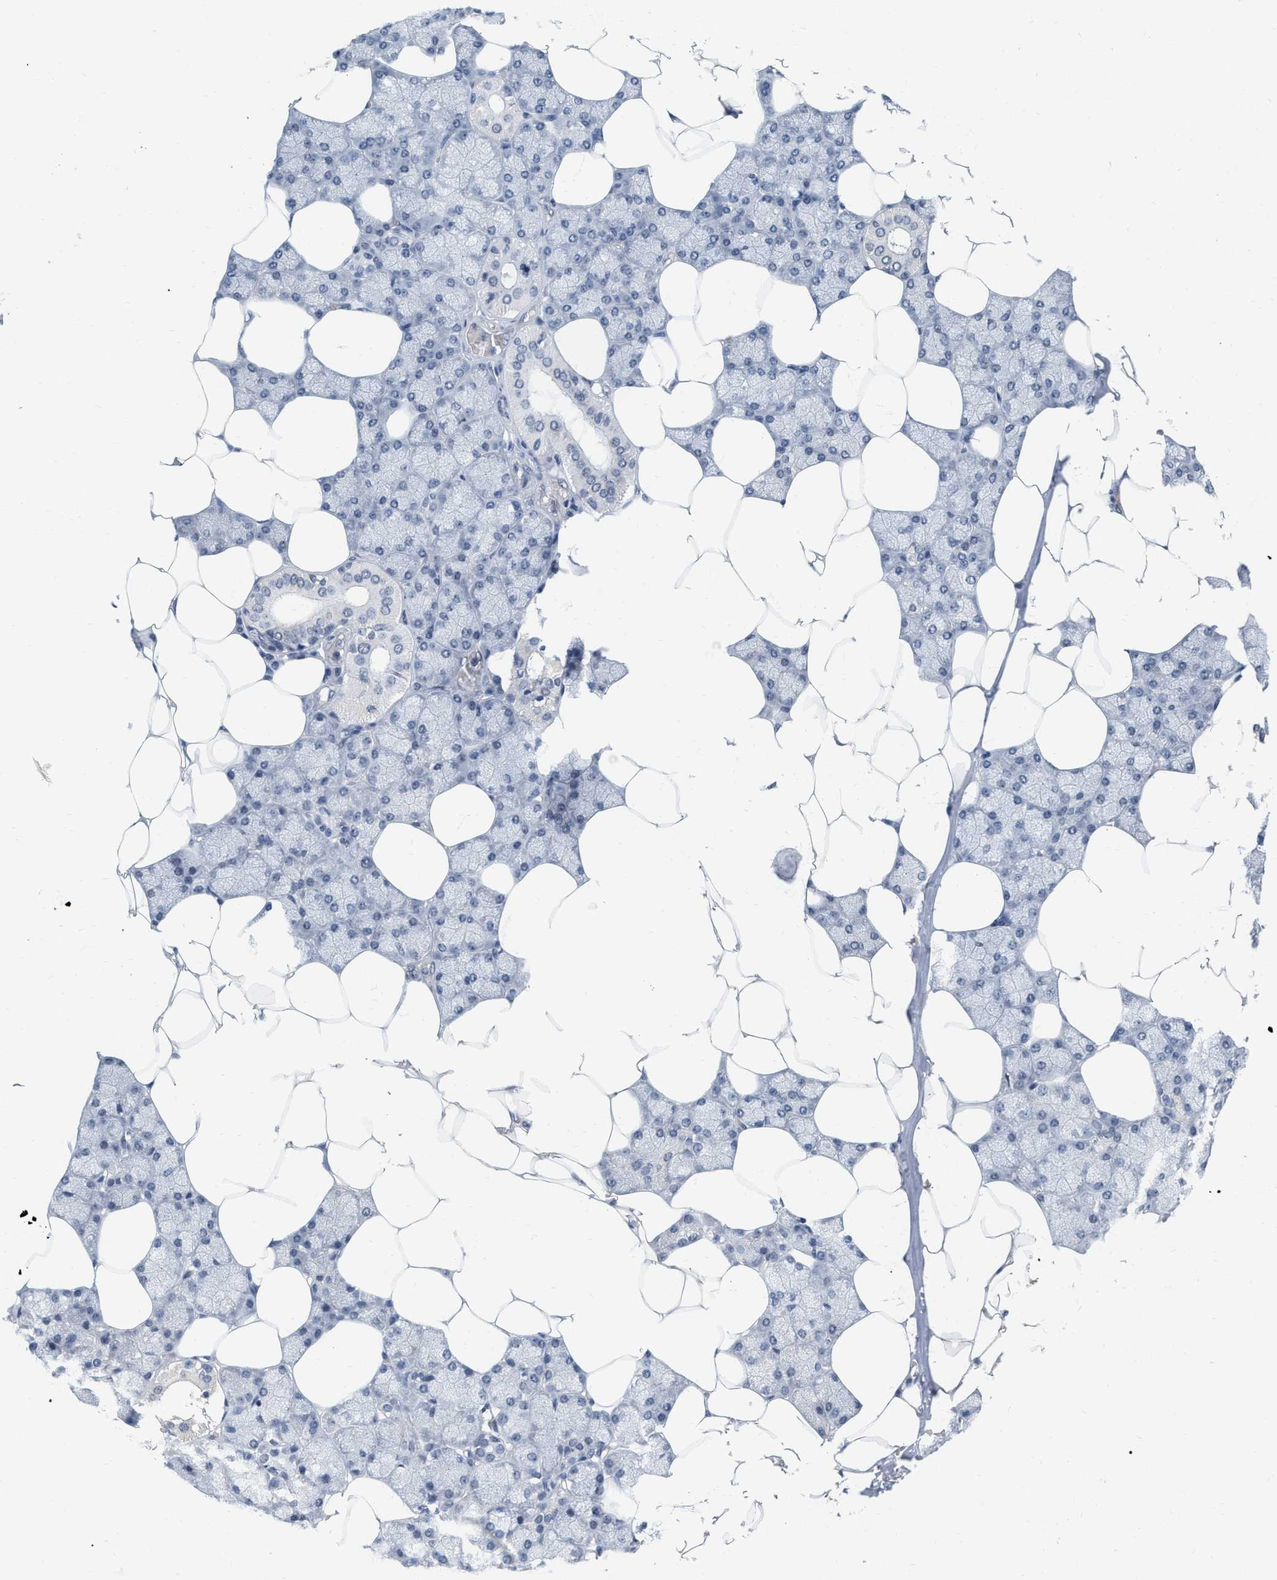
{"staining": {"intensity": "negative", "quantity": "none", "location": "none"}, "tissue": "salivary gland", "cell_type": "Glandular cells", "image_type": "normal", "snomed": [{"axis": "morphology", "description": "Normal tissue, NOS"}, {"axis": "topography", "description": "Salivary gland"}], "caption": "Immunohistochemistry histopathology image of benign salivary gland: human salivary gland stained with DAB shows no significant protein staining in glandular cells. Brightfield microscopy of immunohistochemistry (IHC) stained with DAB (3,3'-diaminobenzidine) (brown) and hematoxylin (blue), captured at high magnification.", "gene": "RUVBL1", "patient": {"sex": "male", "age": 62}}